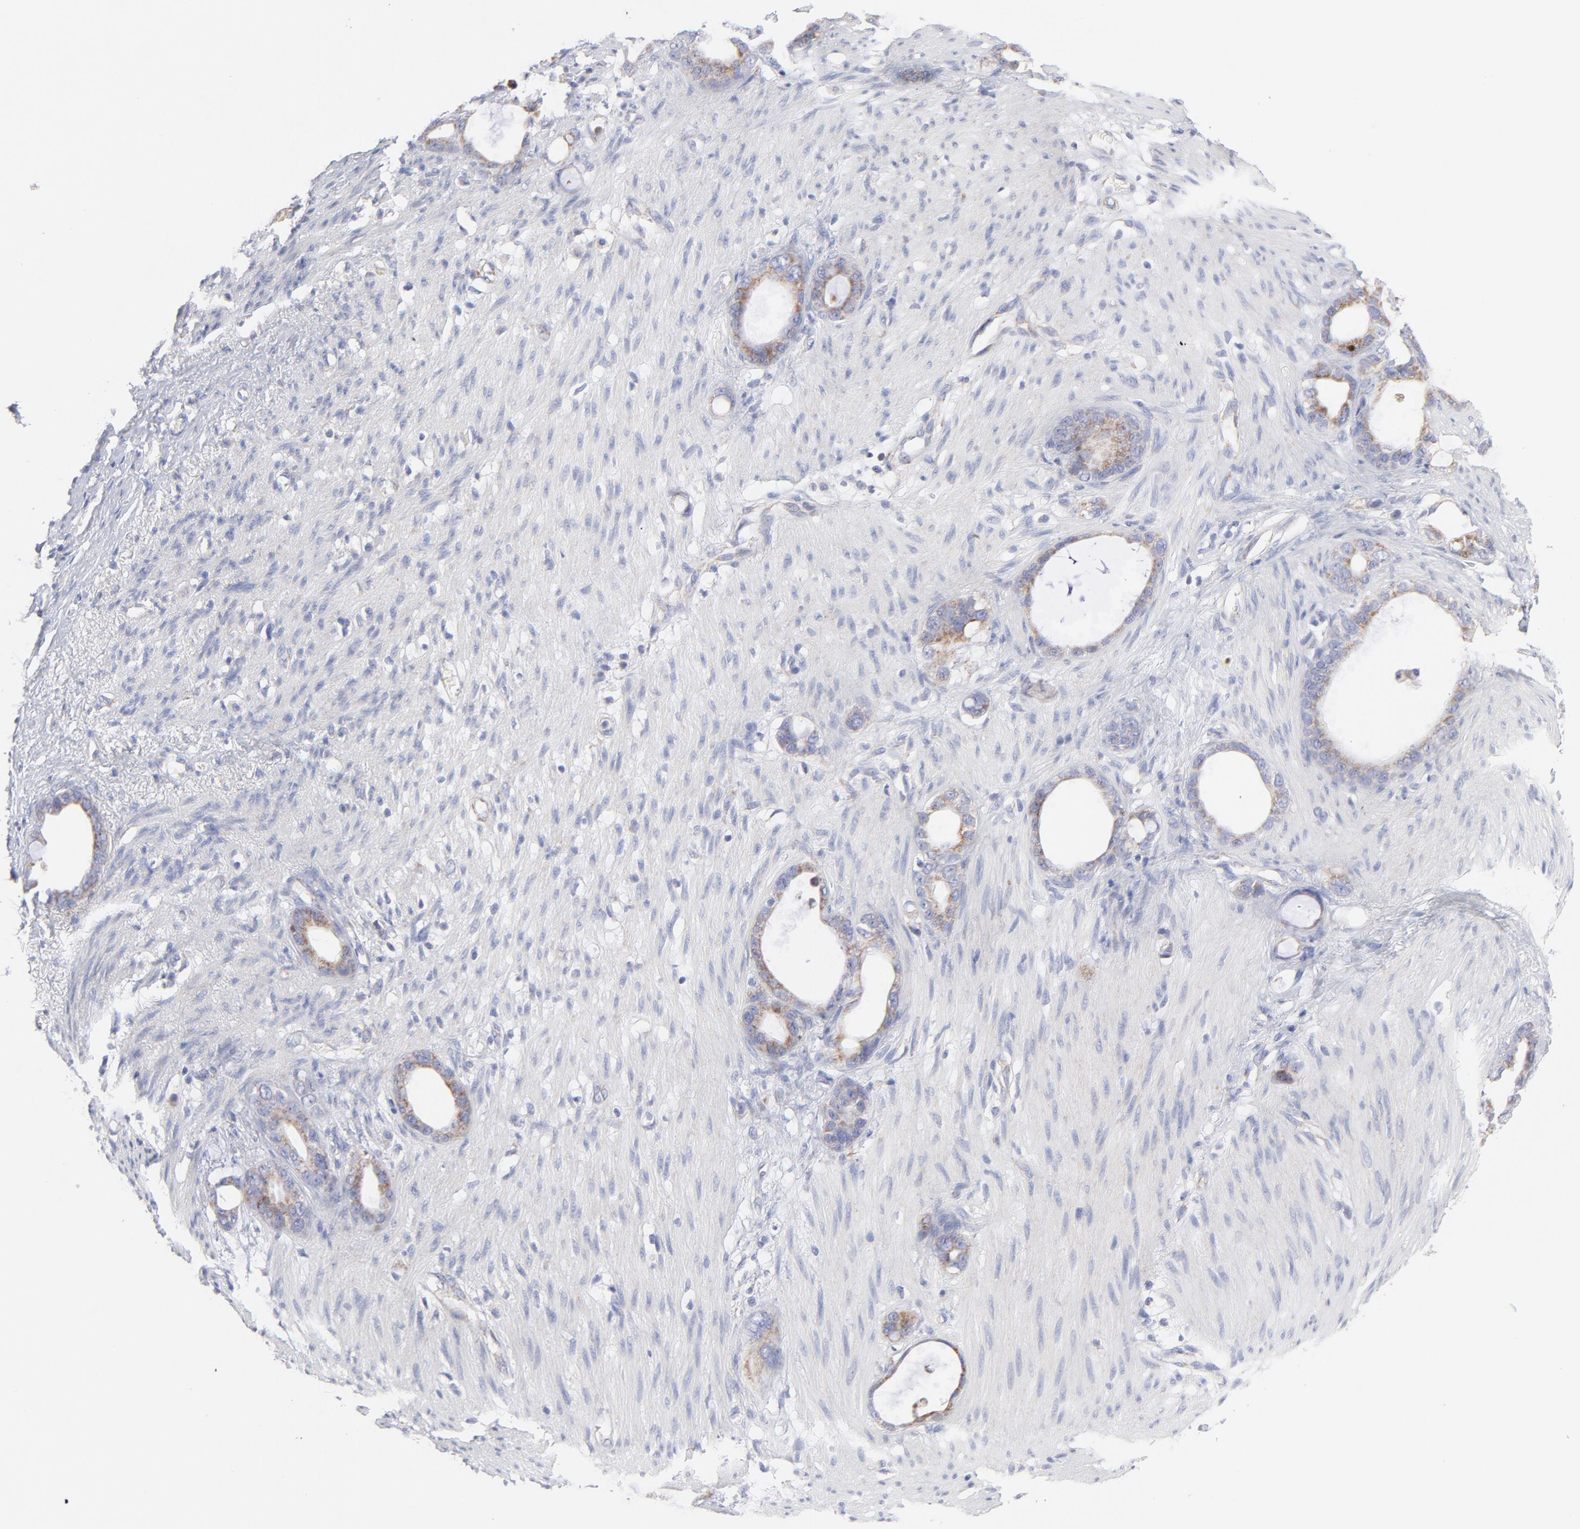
{"staining": {"intensity": "moderate", "quantity": ">75%", "location": "cytoplasmic/membranous"}, "tissue": "stomach cancer", "cell_type": "Tumor cells", "image_type": "cancer", "snomed": [{"axis": "morphology", "description": "Adenocarcinoma, NOS"}, {"axis": "topography", "description": "Stomach"}], "caption": "Stomach adenocarcinoma was stained to show a protein in brown. There is medium levels of moderate cytoplasmic/membranous staining in about >75% of tumor cells.", "gene": "TIMM8A", "patient": {"sex": "female", "age": 75}}